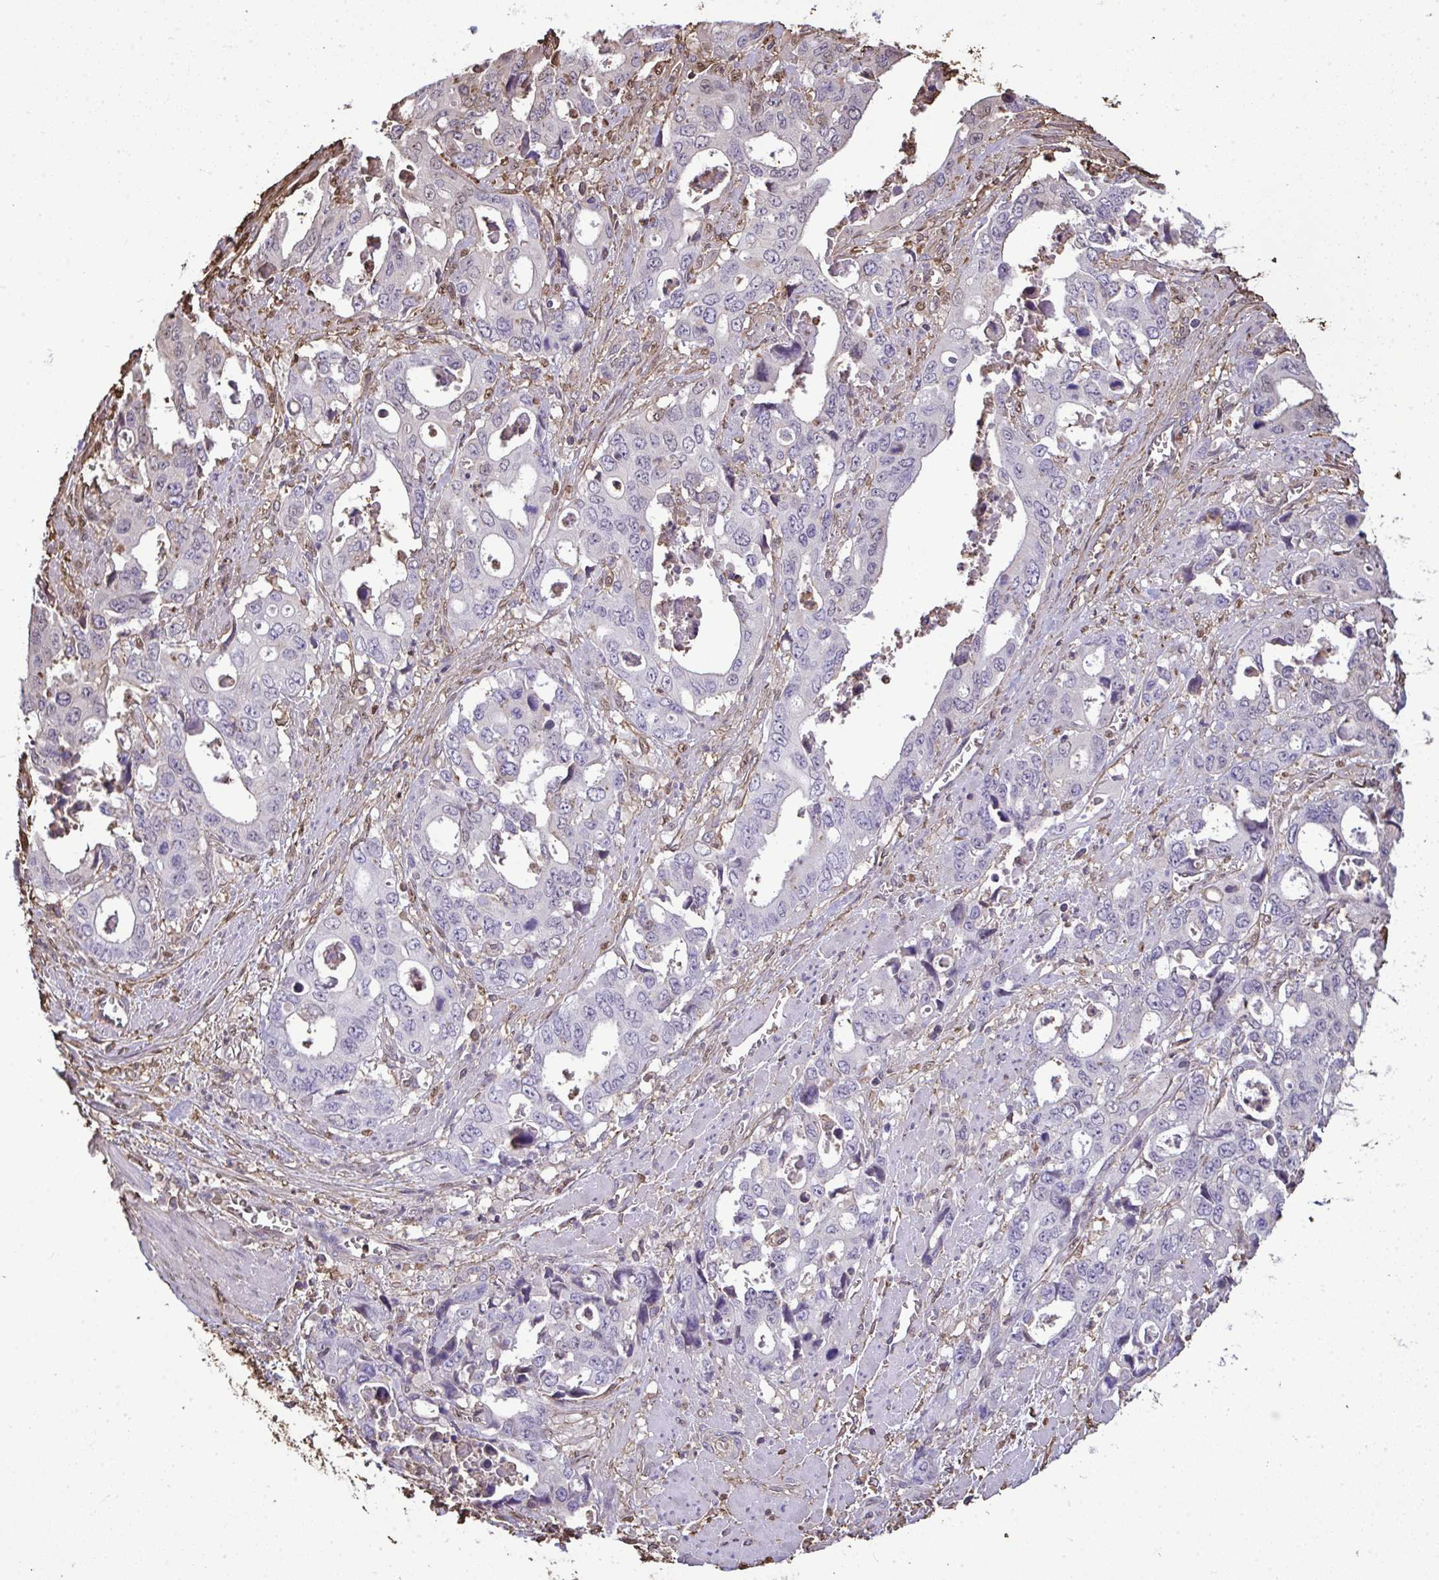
{"staining": {"intensity": "negative", "quantity": "none", "location": "none"}, "tissue": "stomach cancer", "cell_type": "Tumor cells", "image_type": "cancer", "snomed": [{"axis": "morphology", "description": "Adenocarcinoma, NOS"}, {"axis": "topography", "description": "Stomach, upper"}], "caption": "Protein analysis of stomach cancer (adenocarcinoma) exhibits no significant positivity in tumor cells.", "gene": "ANXA5", "patient": {"sex": "male", "age": 74}}